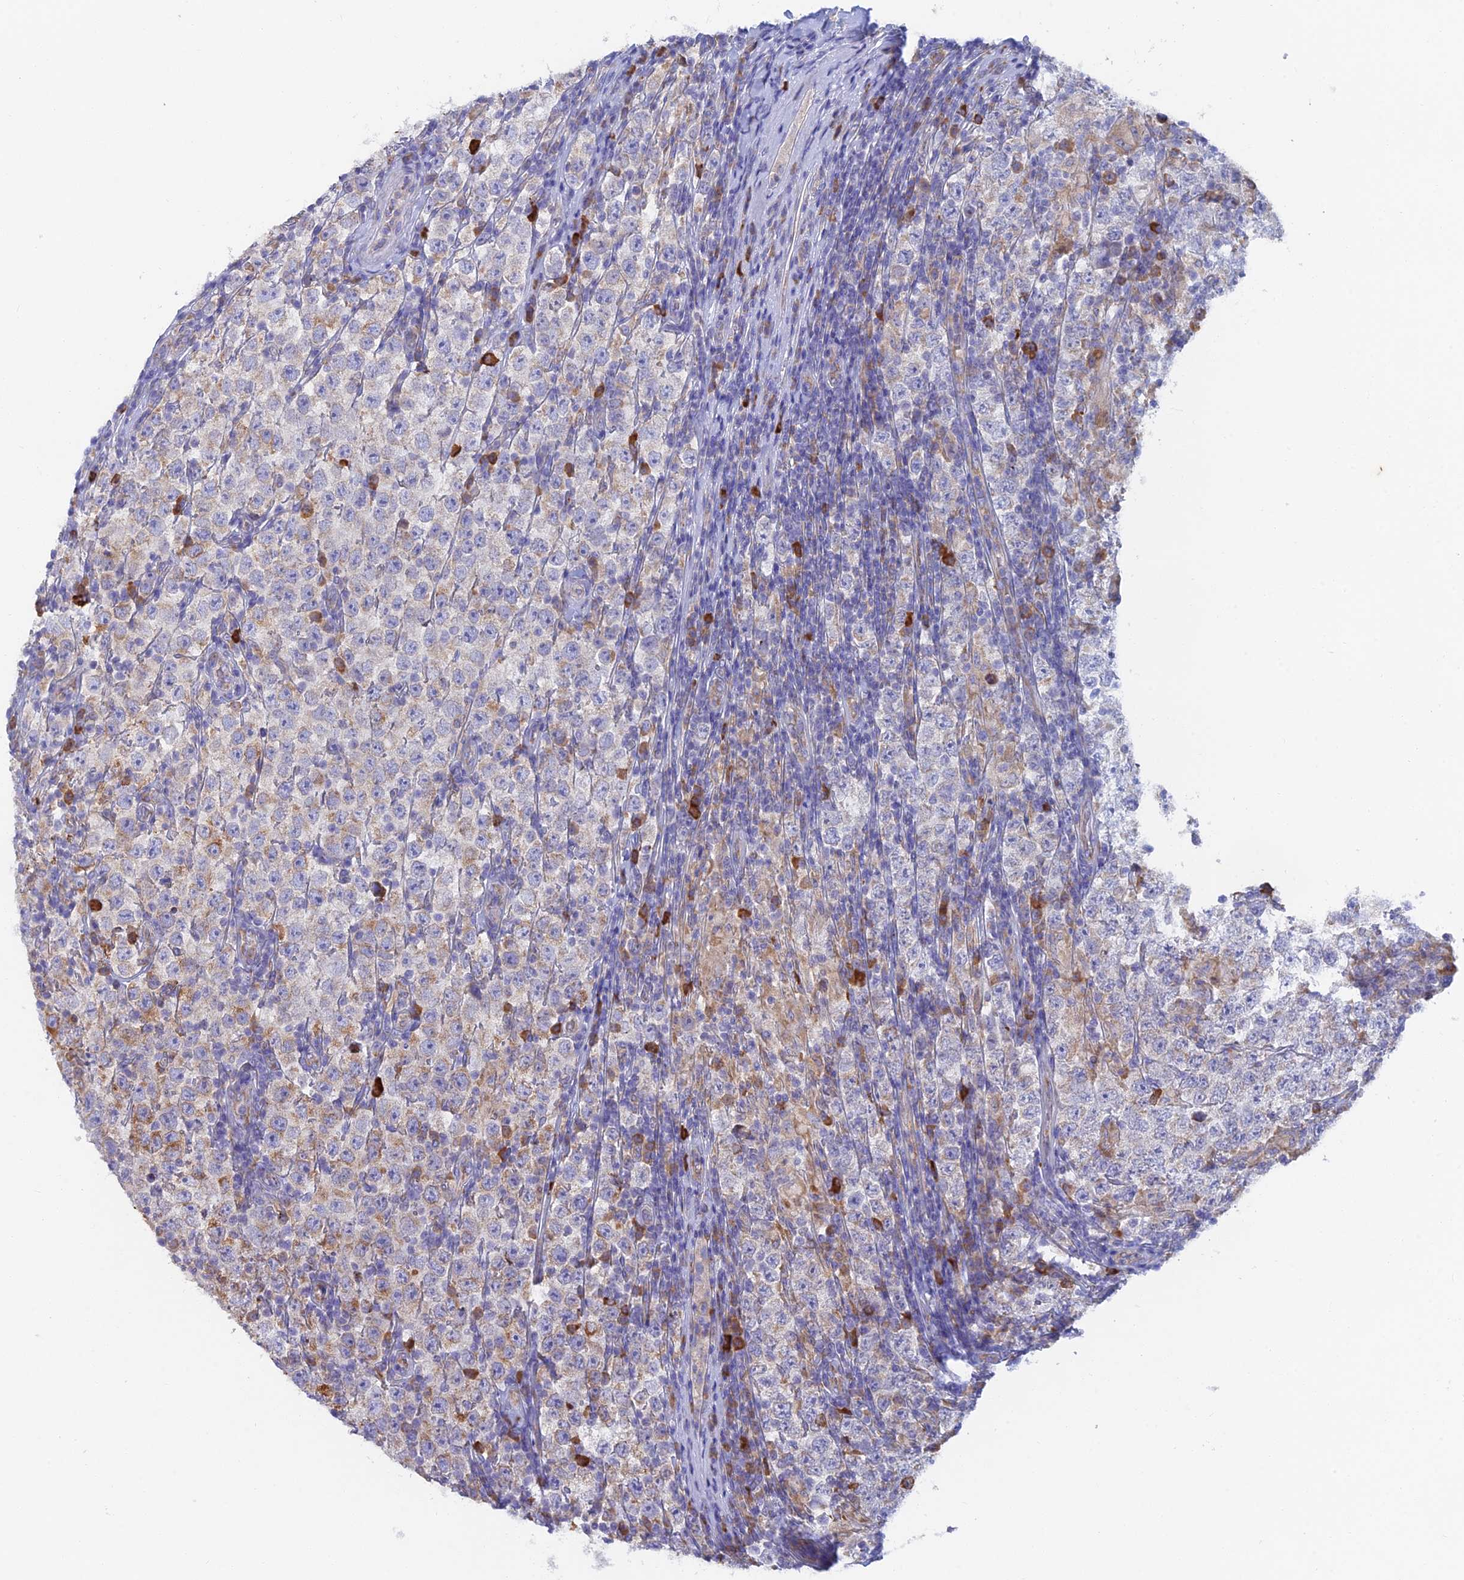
{"staining": {"intensity": "moderate", "quantity": "<25%", "location": "cytoplasmic/membranous"}, "tissue": "testis cancer", "cell_type": "Tumor cells", "image_type": "cancer", "snomed": [{"axis": "morphology", "description": "Normal tissue, NOS"}, {"axis": "morphology", "description": "Urothelial carcinoma, High grade"}, {"axis": "morphology", "description": "Seminoma, NOS"}, {"axis": "morphology", "description": "Carcinoma, Embryonal, NOS"}, {"axis": "topography", "description": "Urinary bladder"}, {"axis": "topography", "description": "Testis"}], "caption": "Testis seminoma stained with immunohistochemistry (IHC) demonstrates moderate cytoplasmic/membranous expression in approximately <25% of tumor cells.", "gene": "WDR35", "patient": {"sex": "male", "age": 41}}